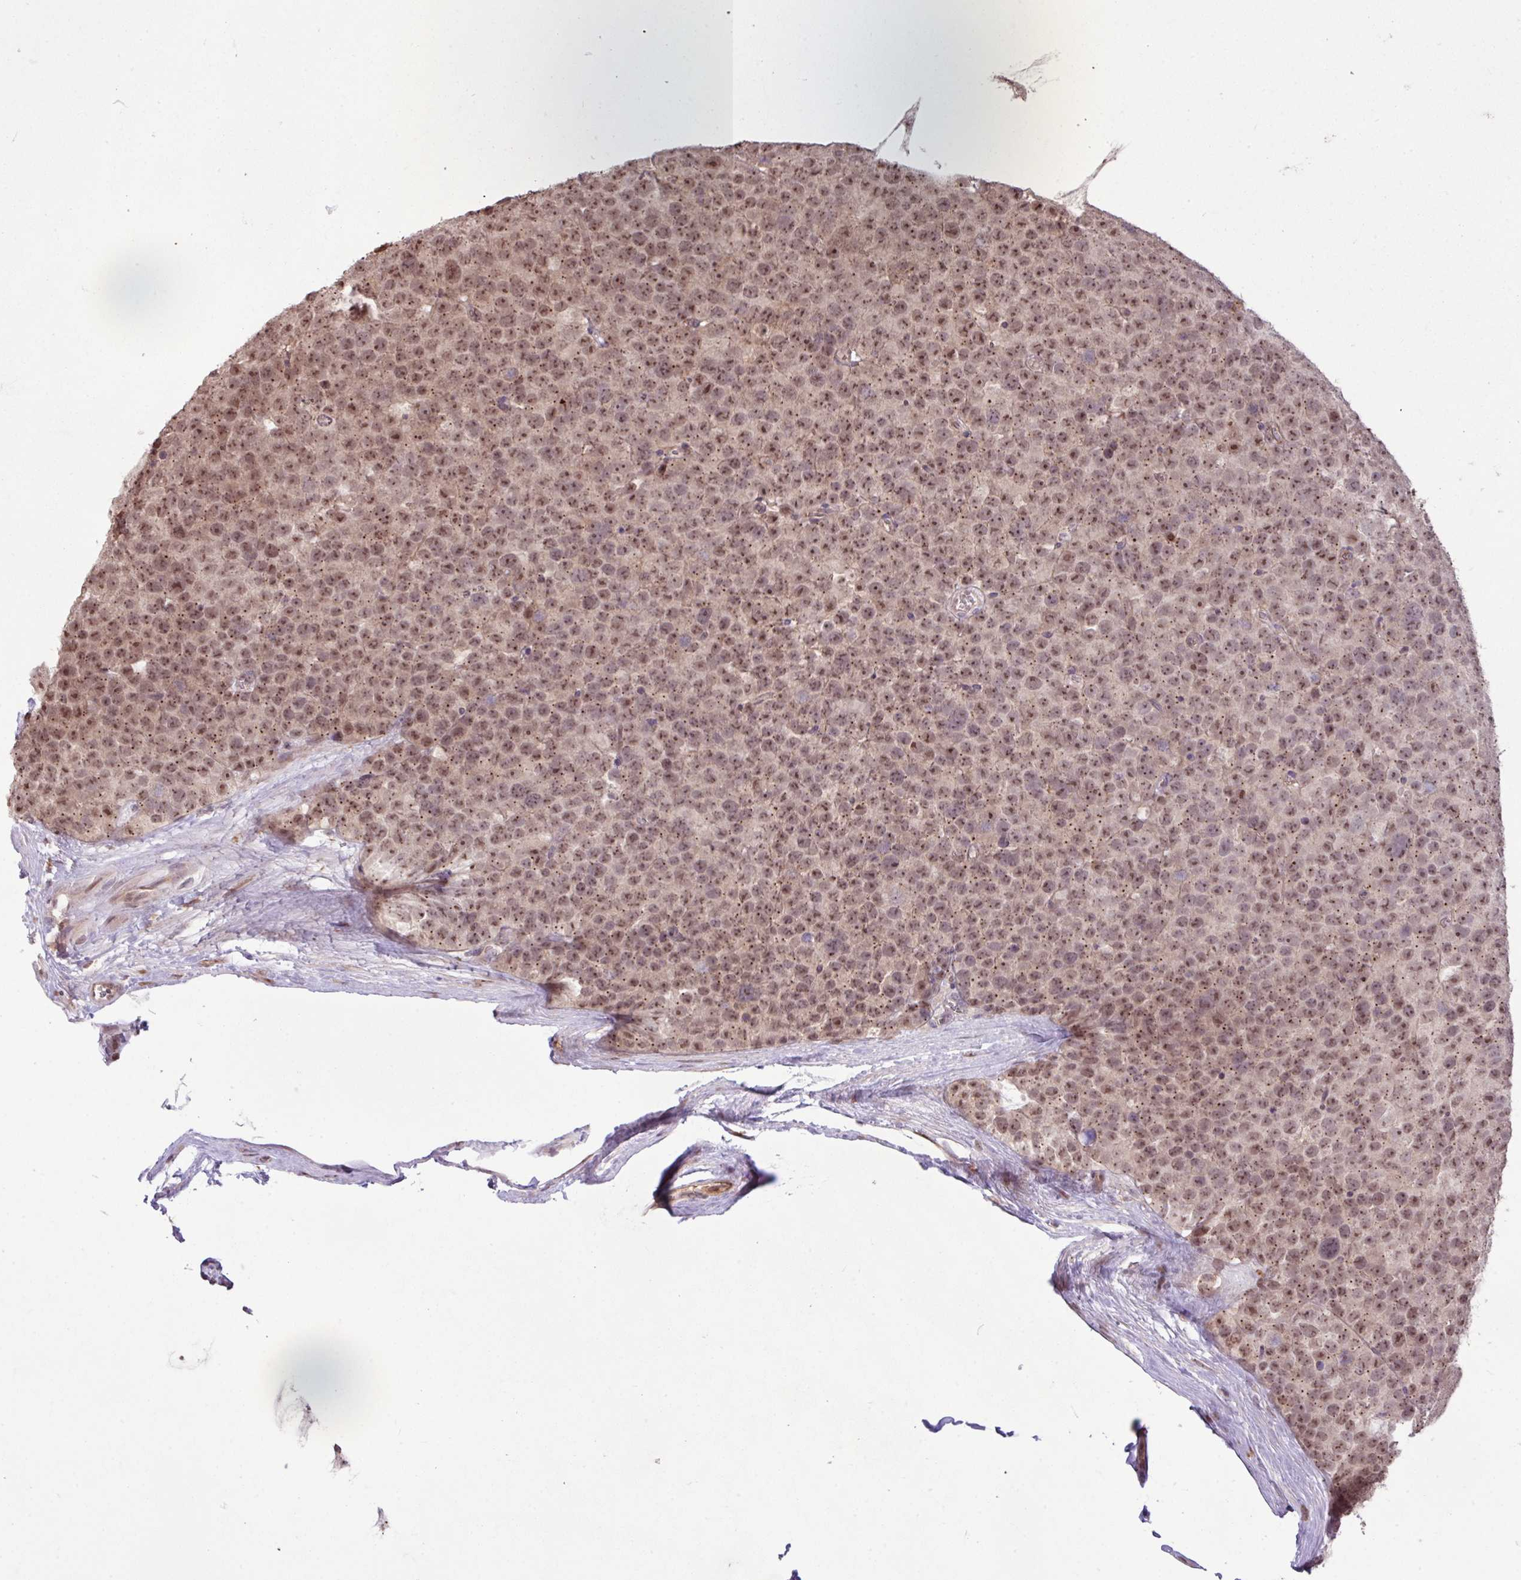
{"staining": {"intensity": "moderate", "quantity": ">75%", "location": "nuclear"}, "tissue": "testis cancer", "cell_type": "Tumor cells", "image_type": "cancer", "snomed": [{"axis": "morphology", "description": "Seminoma, NOS"}, {"axis": "topography", "description": "Testis"}], "caption": "Immunohistochemical staining of seminoma (testis) shows moderate nuclear protein positivity in about >75% of tumor cells.", "gene": "GON7", "patient": {"sex": "male", "age": 71}}